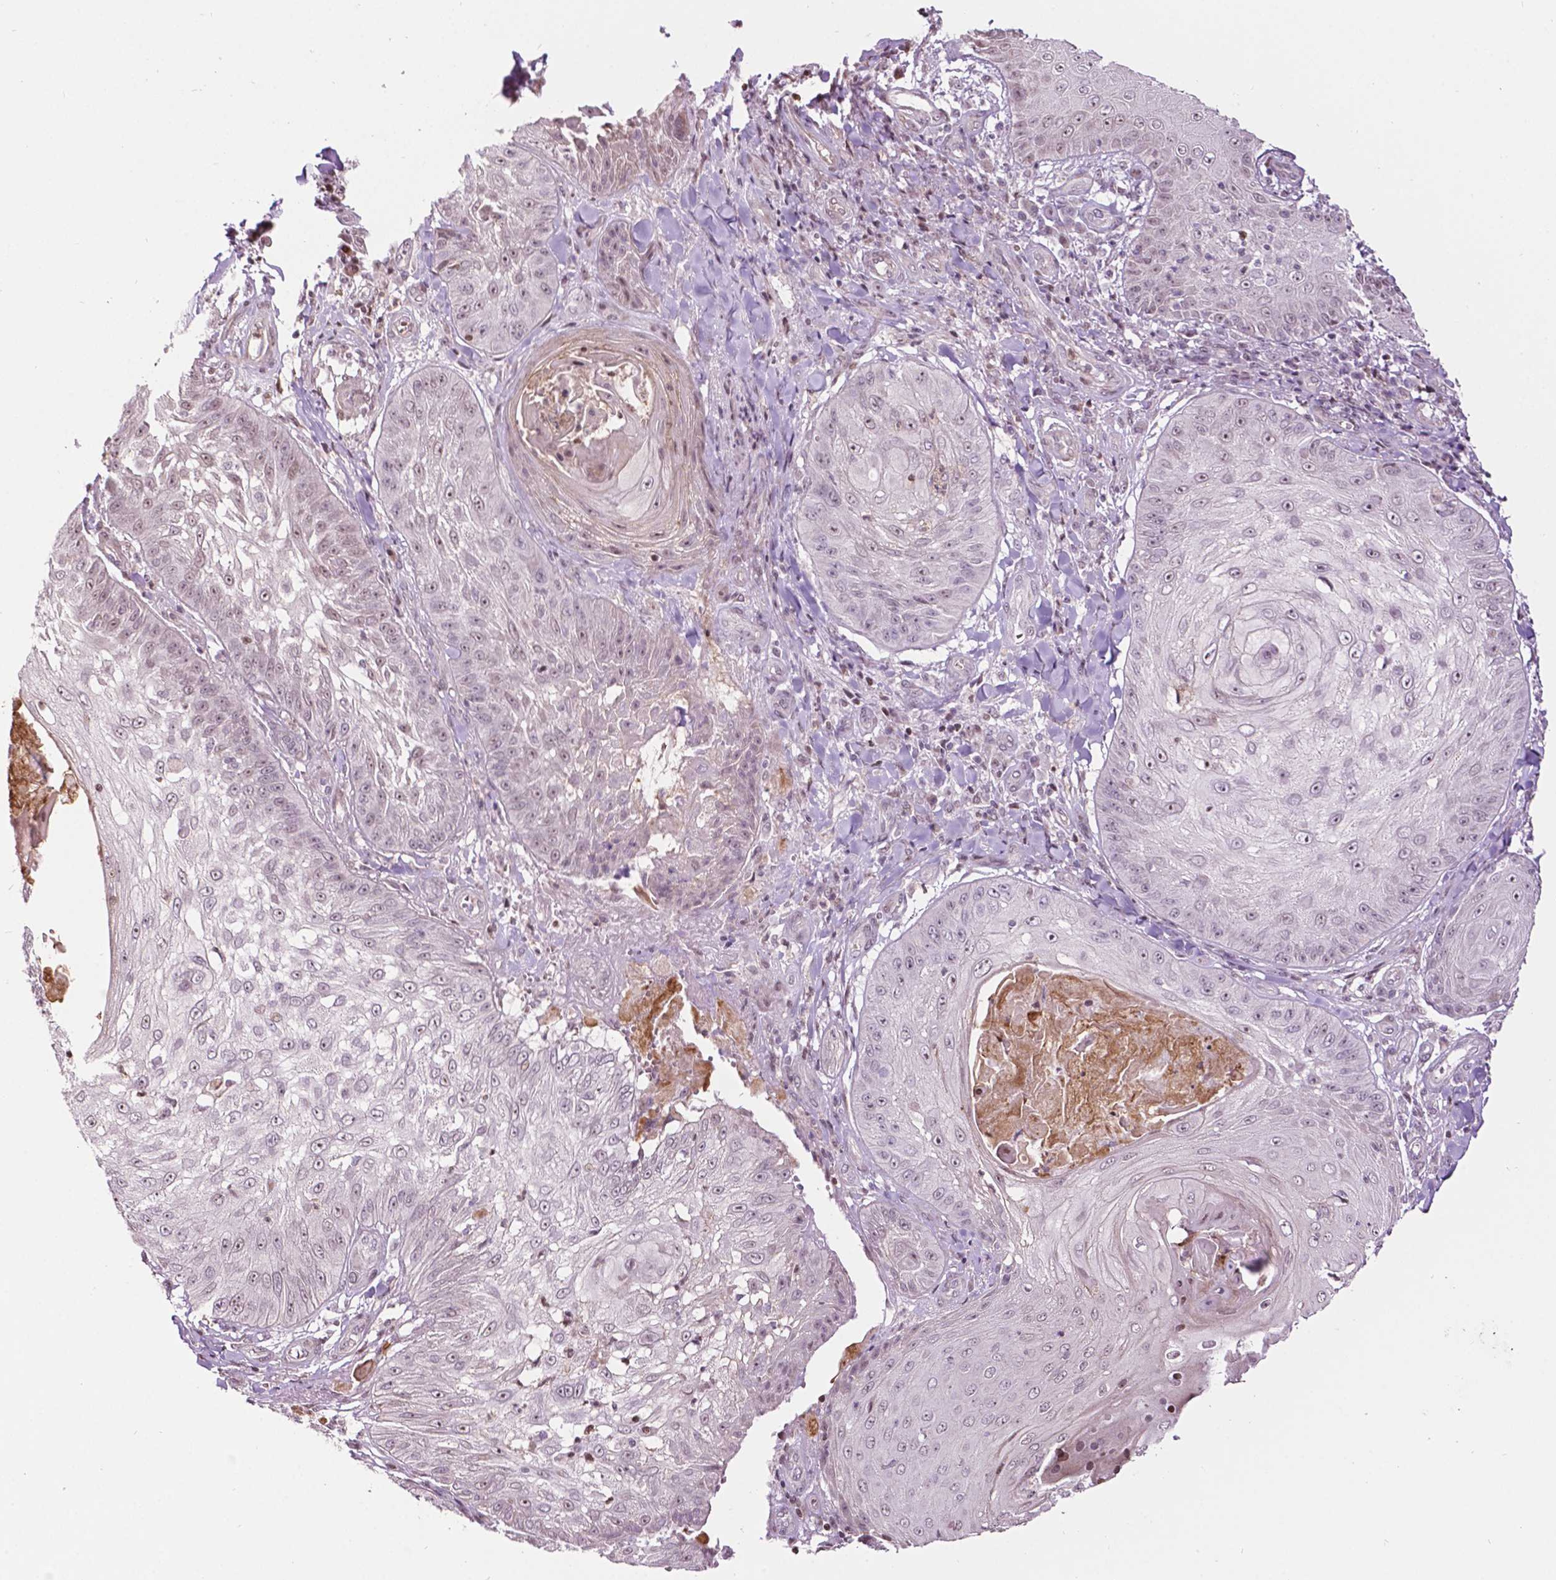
{"staining": {"intensity": "negative", "quantity": "none", "location": "none"}, "tissue": "skin cancer", "cell_type": "Tumor cells", "image_type": "cancer", "snomed": [{"axis": "morphology", "description": "Squamous cell carcinoma, NOS"}, {"axis": "topography", "description": "Skin"}], "caption": "A histopathology image of human skin cancer is negative for staining in tumor cells.", "gene": "PTPN18", "patient": {"sex": "male", "age": 70}}